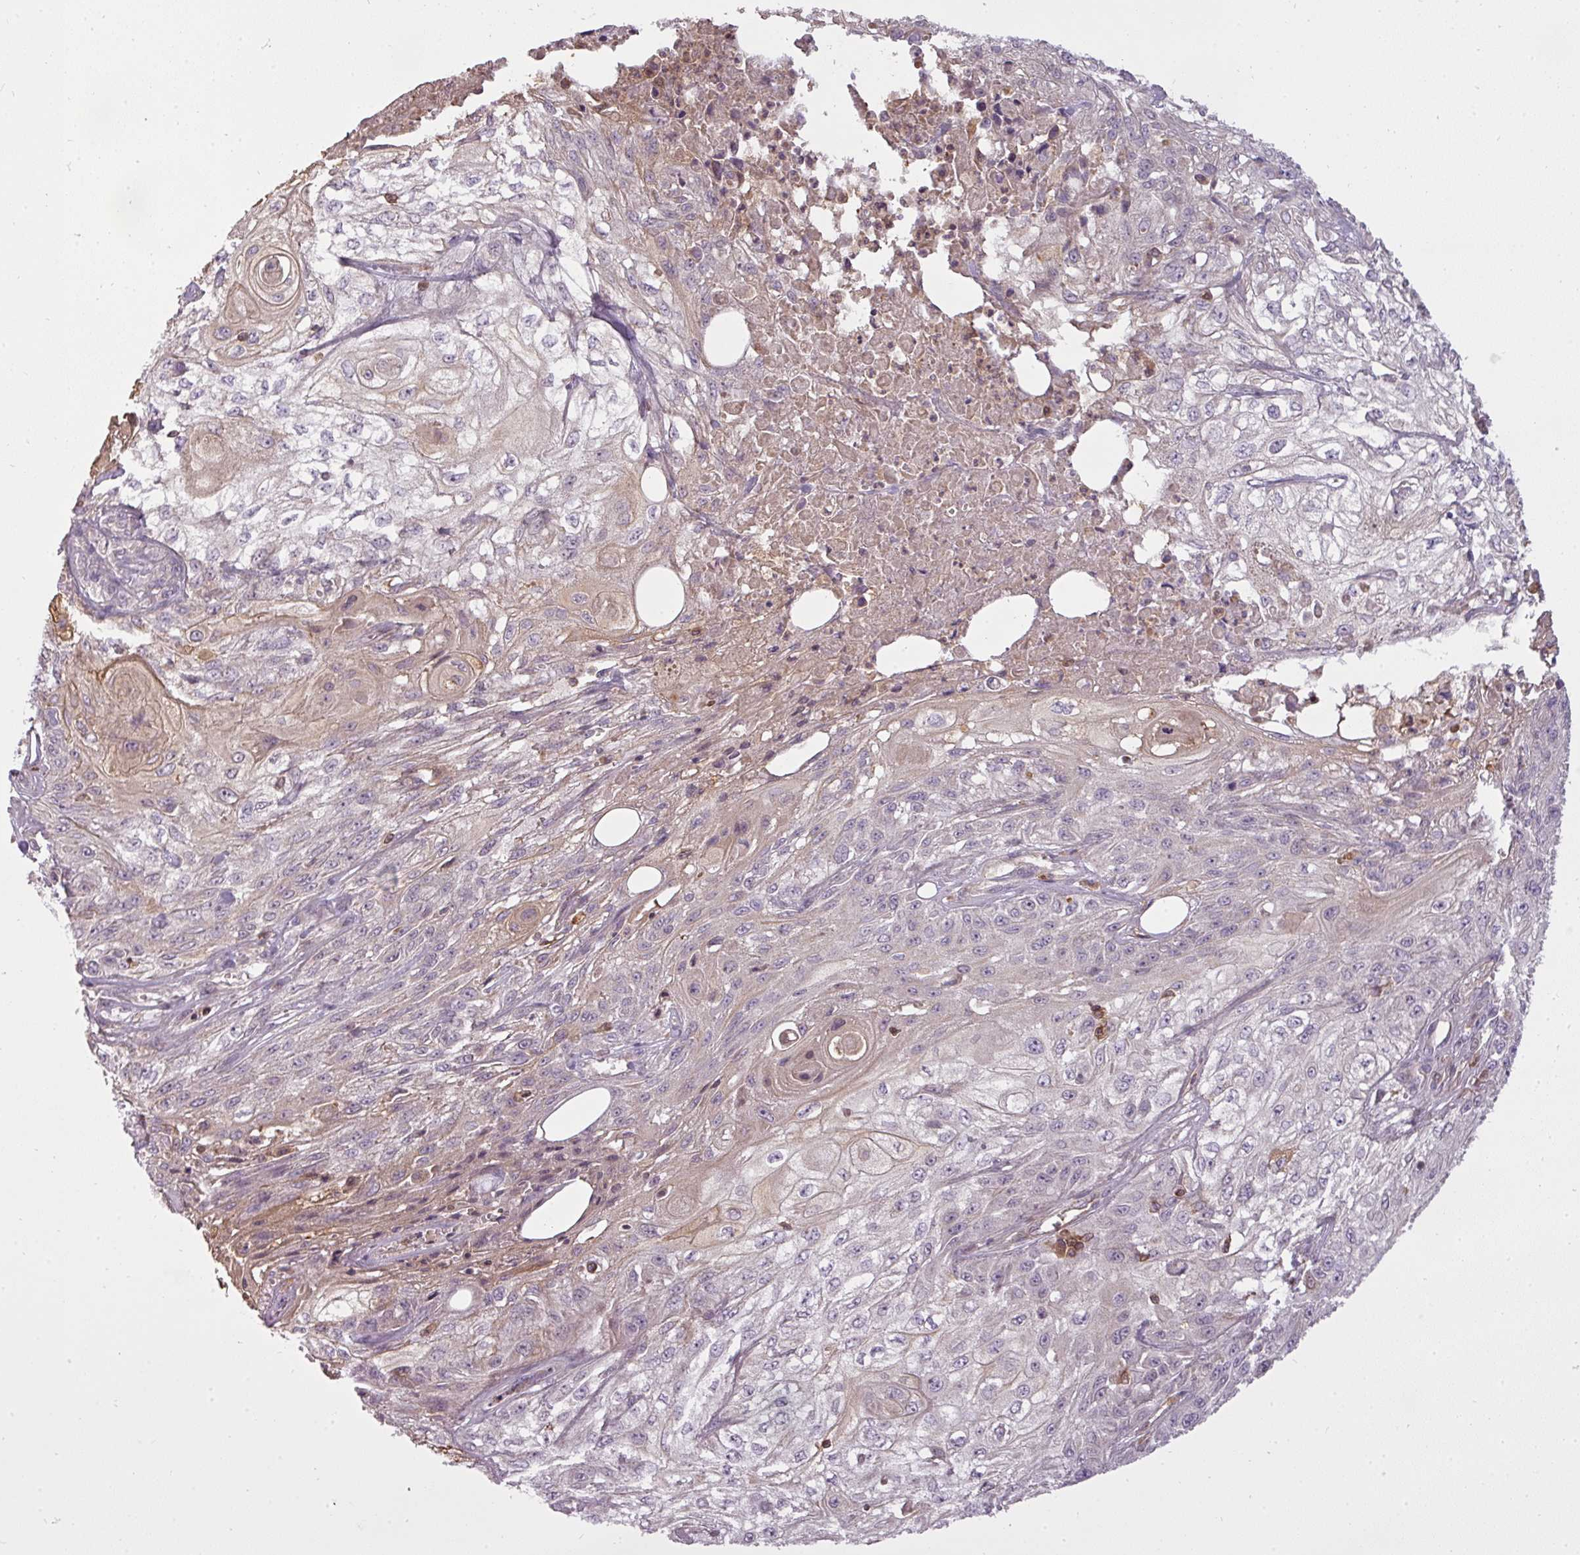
{"staining": {"intensity": "negative", "quantity": "none", "location": "none"}, "tissue": "skin cancer", "cell_type": "Tumor cells", "image_type": "cancer", "snomed": [{"axis": "morphology", "description": "Squamous cell carcinoma, NOS"}, {"axis": "morphology", "description": "Squamous cell carcinoma, metastatic, NOS"}, {"axis": "topography", "description": "Skin"}, {"axis": "topography", "description": "Lymph node"}], "caption": "DAB immunohistochemical staining of skin cancer exhibits no significant positivity in tumor cells. (DAB immunohistochemistry (IHC) visualized using brightfield microscopy, high magnification).", "gene": "STK4", "patient": {"sex": "male", "age": 75}}